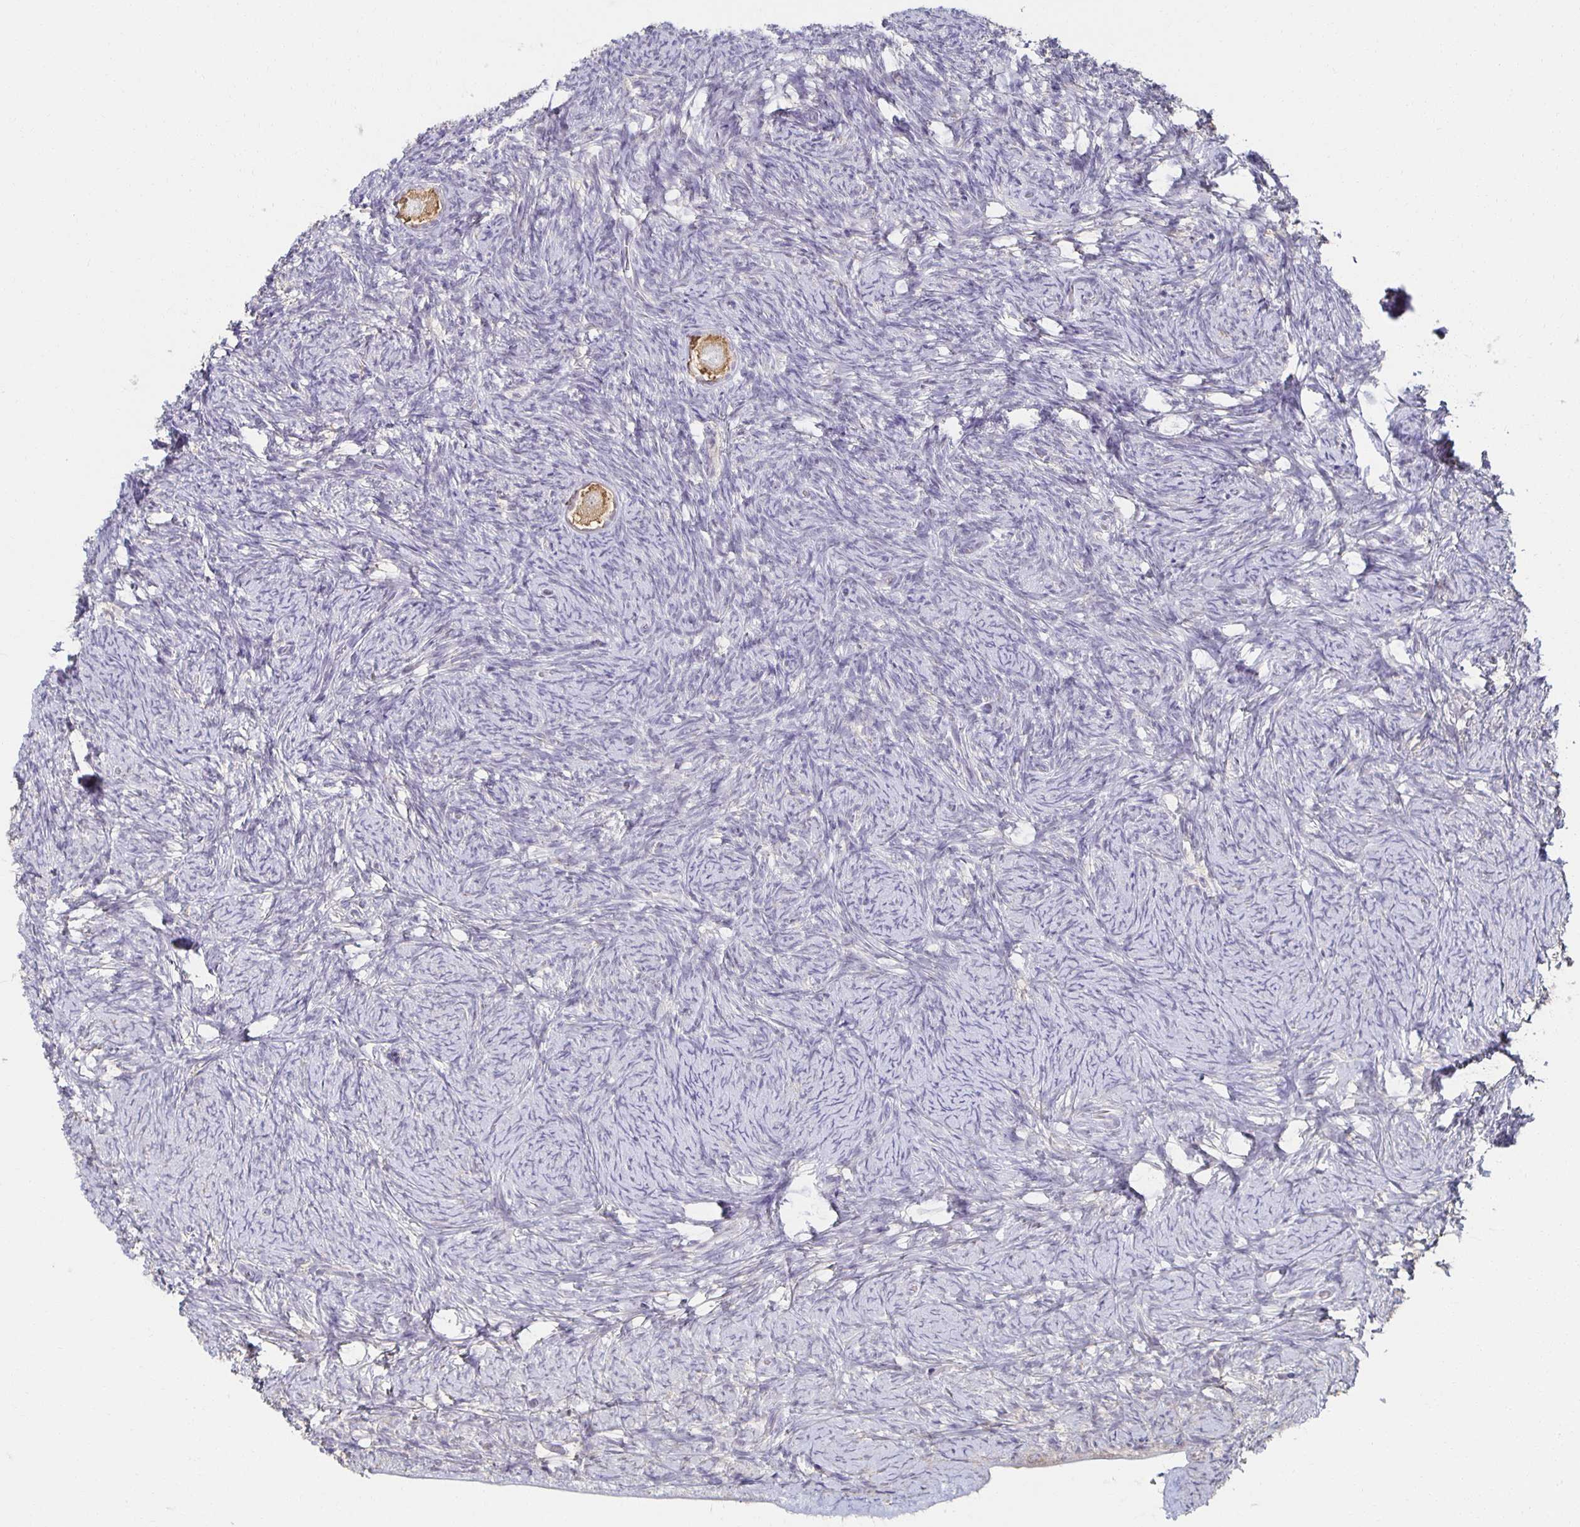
{"staining": {"intensity": "moderate", "quantity": ">75%", "location": "cytoplasmic/membranous"}, "tissue": "ovary", "cell_type": "Follicle cells", "image_type": "normal", "snomed": [{"axis": "morphology", "description": "Normal tissue, NOS"}, {"axis": "topography", "description": "Ovary"}], "caption": "Ovary stained for a protein demonstrates moderate cytoplasmic/membranous positivity in follicle cells. (IHC, brightfield microscopy, high magnification).", "gene": "ZNF692", "patient": {"sex": "female", "age": 34}}